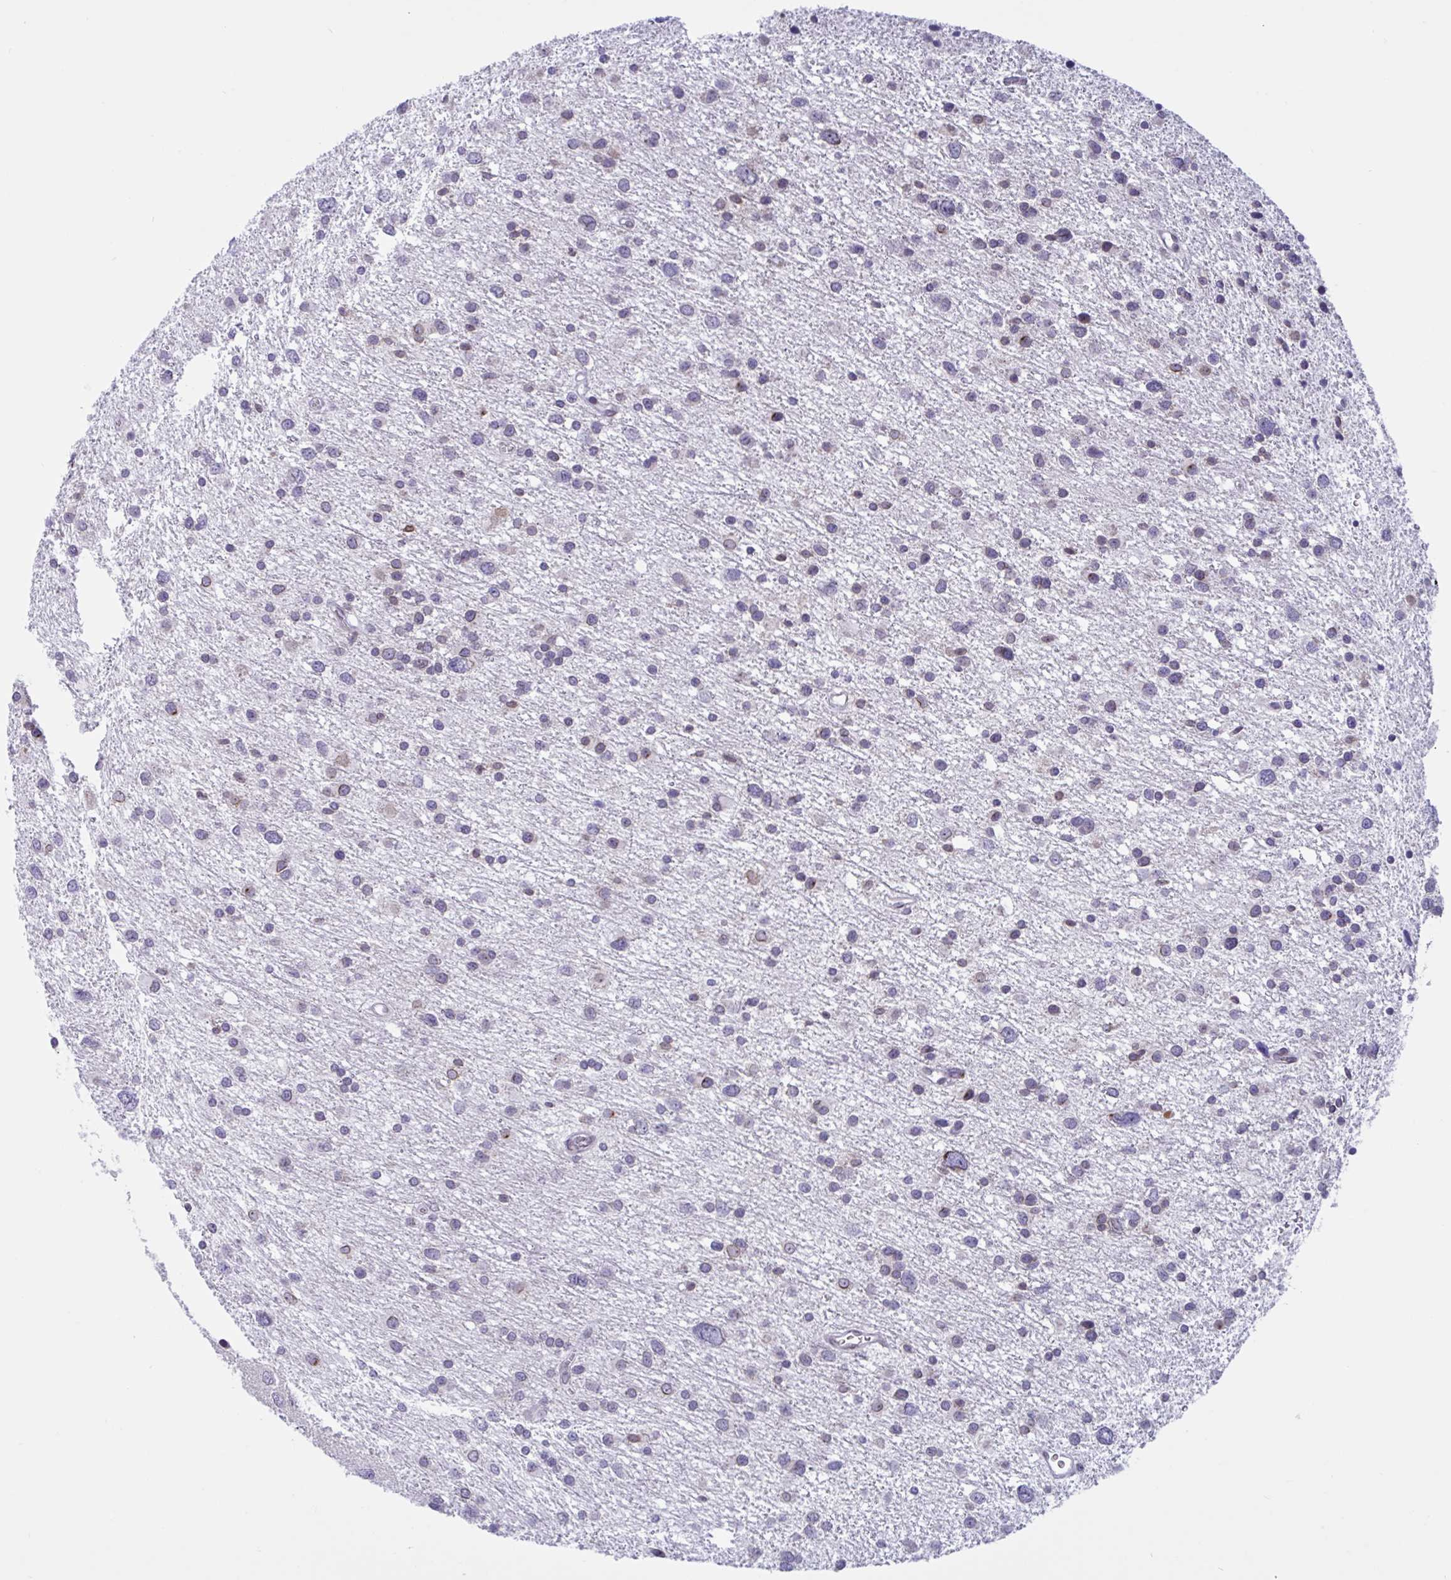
{"staining": {"intensity": "weak", "quantity": "<25%", "location": "cytoplasmic/membranous,nuclear"}, "tissue": "glioma", "cell_type": "Tumor cells", "image_type": "cancer", "snomed": [{"axis": "morphology", "description": "Glioma, malignant, Low grade"}, {"axis": "topography", "description": "Brain"}], "caption": "This is an IHC image of glioma. There is no expression in tumor cells.", "gene": "DOCK11", "patient": {"sex": "female", "age": 55}}